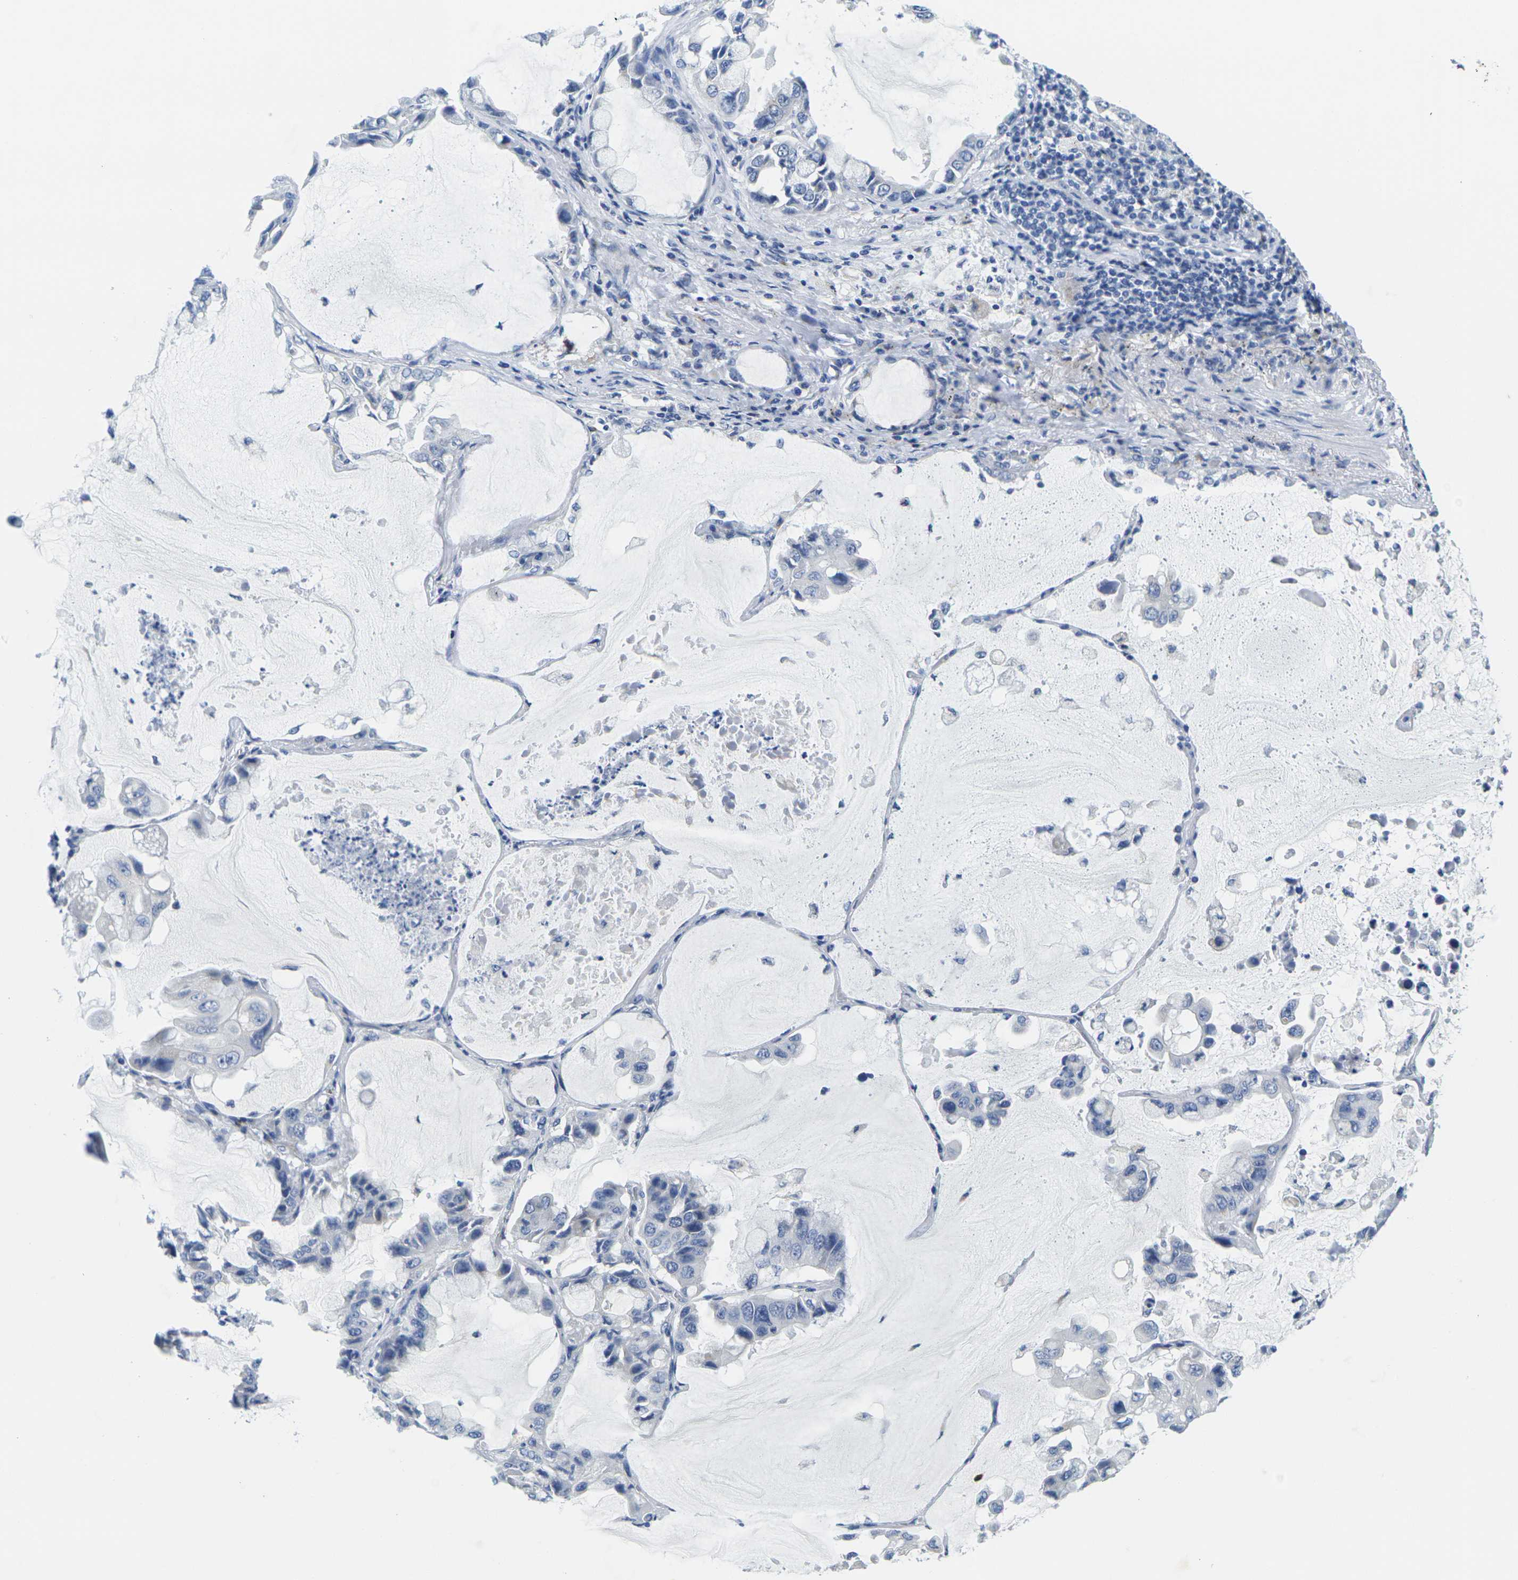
{"staining": {"intensity": "negative", "quantity": "none", "location": "none"}, "tissue": "lung cancer", "cell_type": "Tumor cells", "image_type": "cancer", "snomed": [{"axis": "morphology", "description": "Adenocarcinoma, NOS"}, {"axis": "topography", "description": "Lung"}], "caption": "This is an IHC micrograph of lung adenocarcinoma. There is no positivity in tumor cells.", "gene": "CRK", "patient": {"sex": "male", "age": 64}}